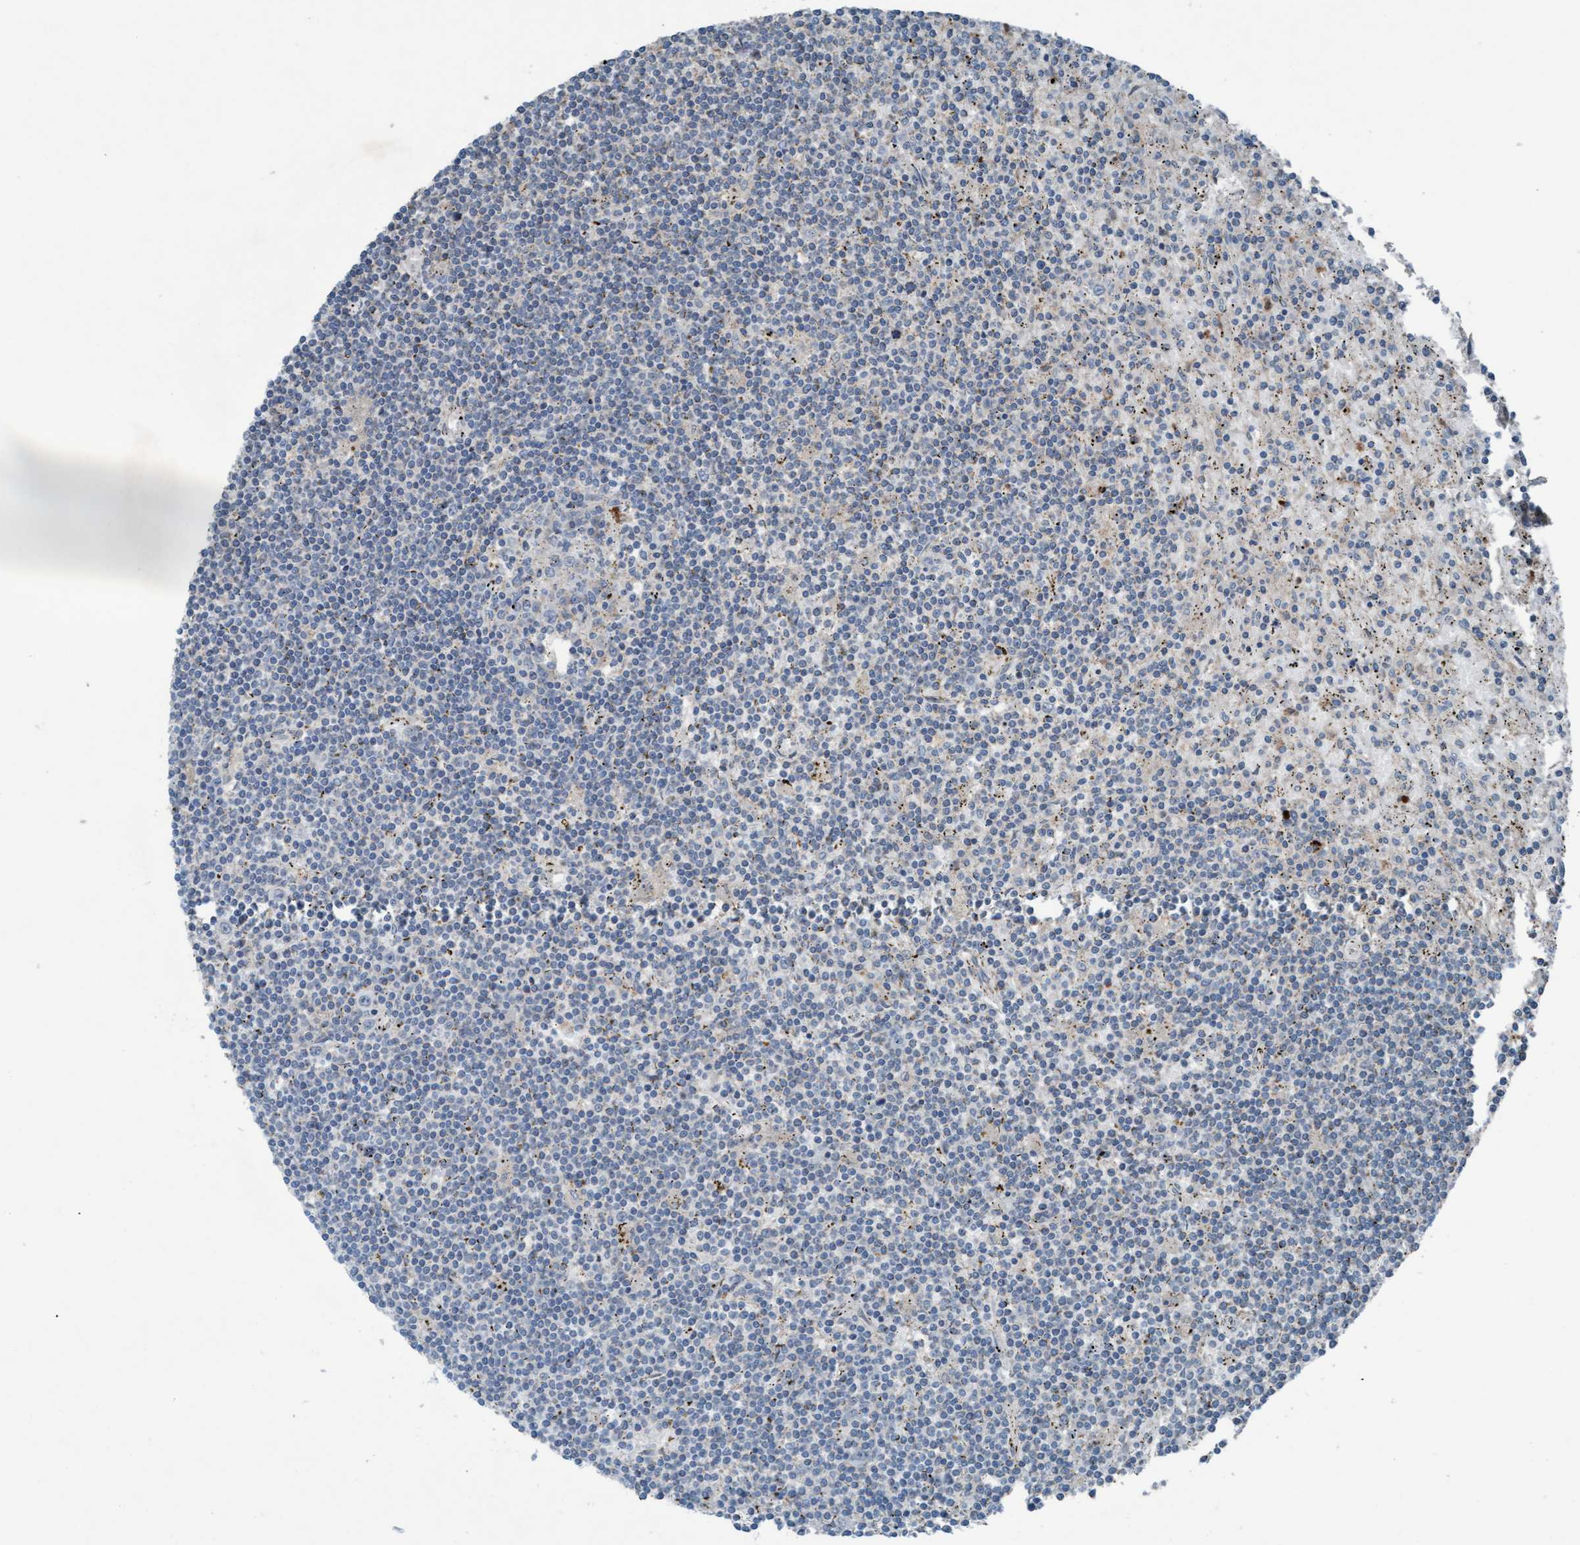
{"staining": {"intensity": "negative", "quantity": "none", "location": "none"}, "tissue": "lymphoma", "cell_type": "Tumor cells", "image_type": "cancer", "snomed": [{"axis": "morphology", "description": "Malignant lymphoma, non-Hodgkin's type, Low grade"}, {"axis": "topography", "description": "Spleen"}], "caption": "Human low-grade malignant lymphoma, non-Hodgkin's type stained for a protein using immunohistochemistry (IHC) exhibits no positivity in tumor cells.", "gene": "PLXNB2", "patient": {"sex": "male", "age": 76}}